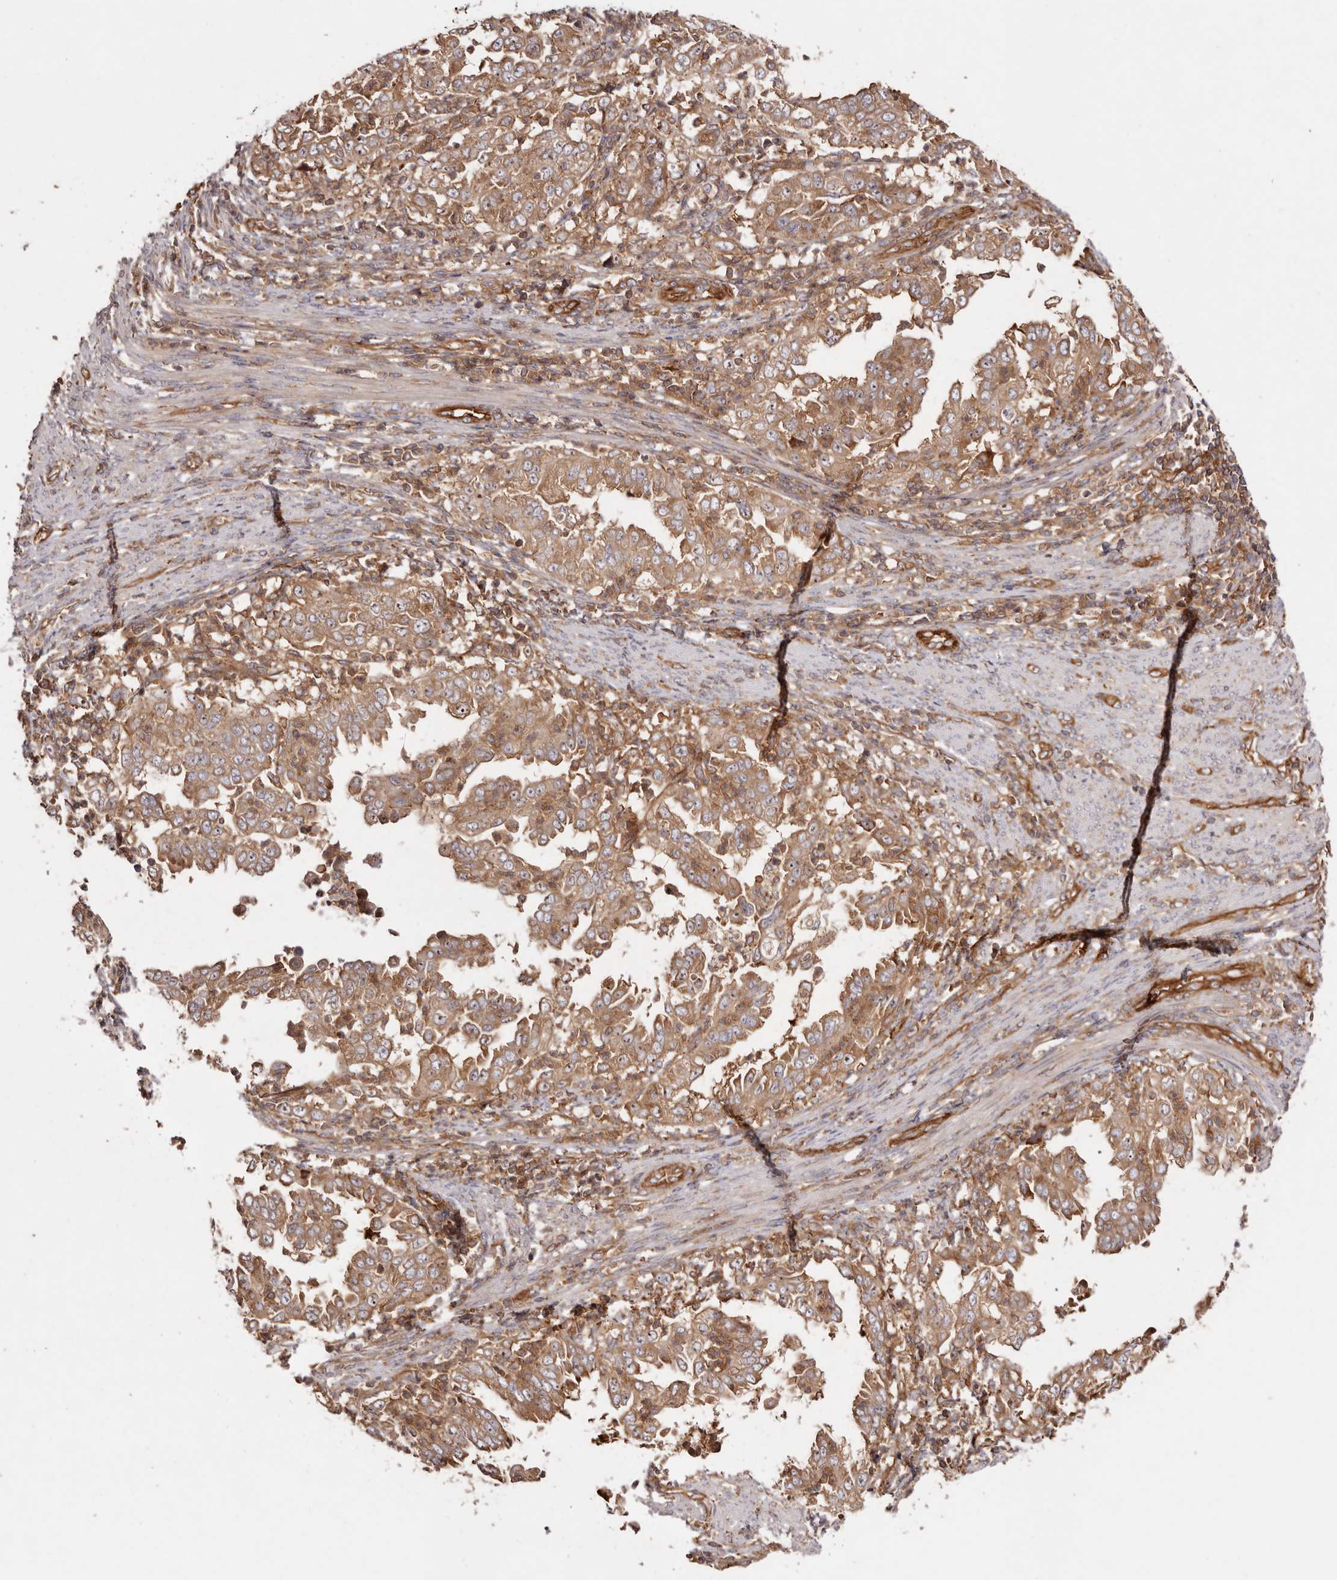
{"staining": {"intensity": "moderate", "quantity": ">75%", "location": "cytoplasmic/membranous,nuclear"}, "tissue": "endometrial cancer", "cell_type": "Tumor cells", "image_type": "cancer", "snomed": [{"axis": "morphology", "description": "Adenocarcinoma, NOS"}, {"axis": "topography", "description": "Endometrium"}], "caption": "A brown stain highlights moderate cytoplasmic/membranous and nuclear positivity of a protein in endometrial cancer (adenocarcinoma) tumor cells. (DAB (3,3'-diaminobenzidine) IHC with brightfield microscopy, high magnification).", "gene": "RPS6", "patient": {"sex": "female", "age": 85}}